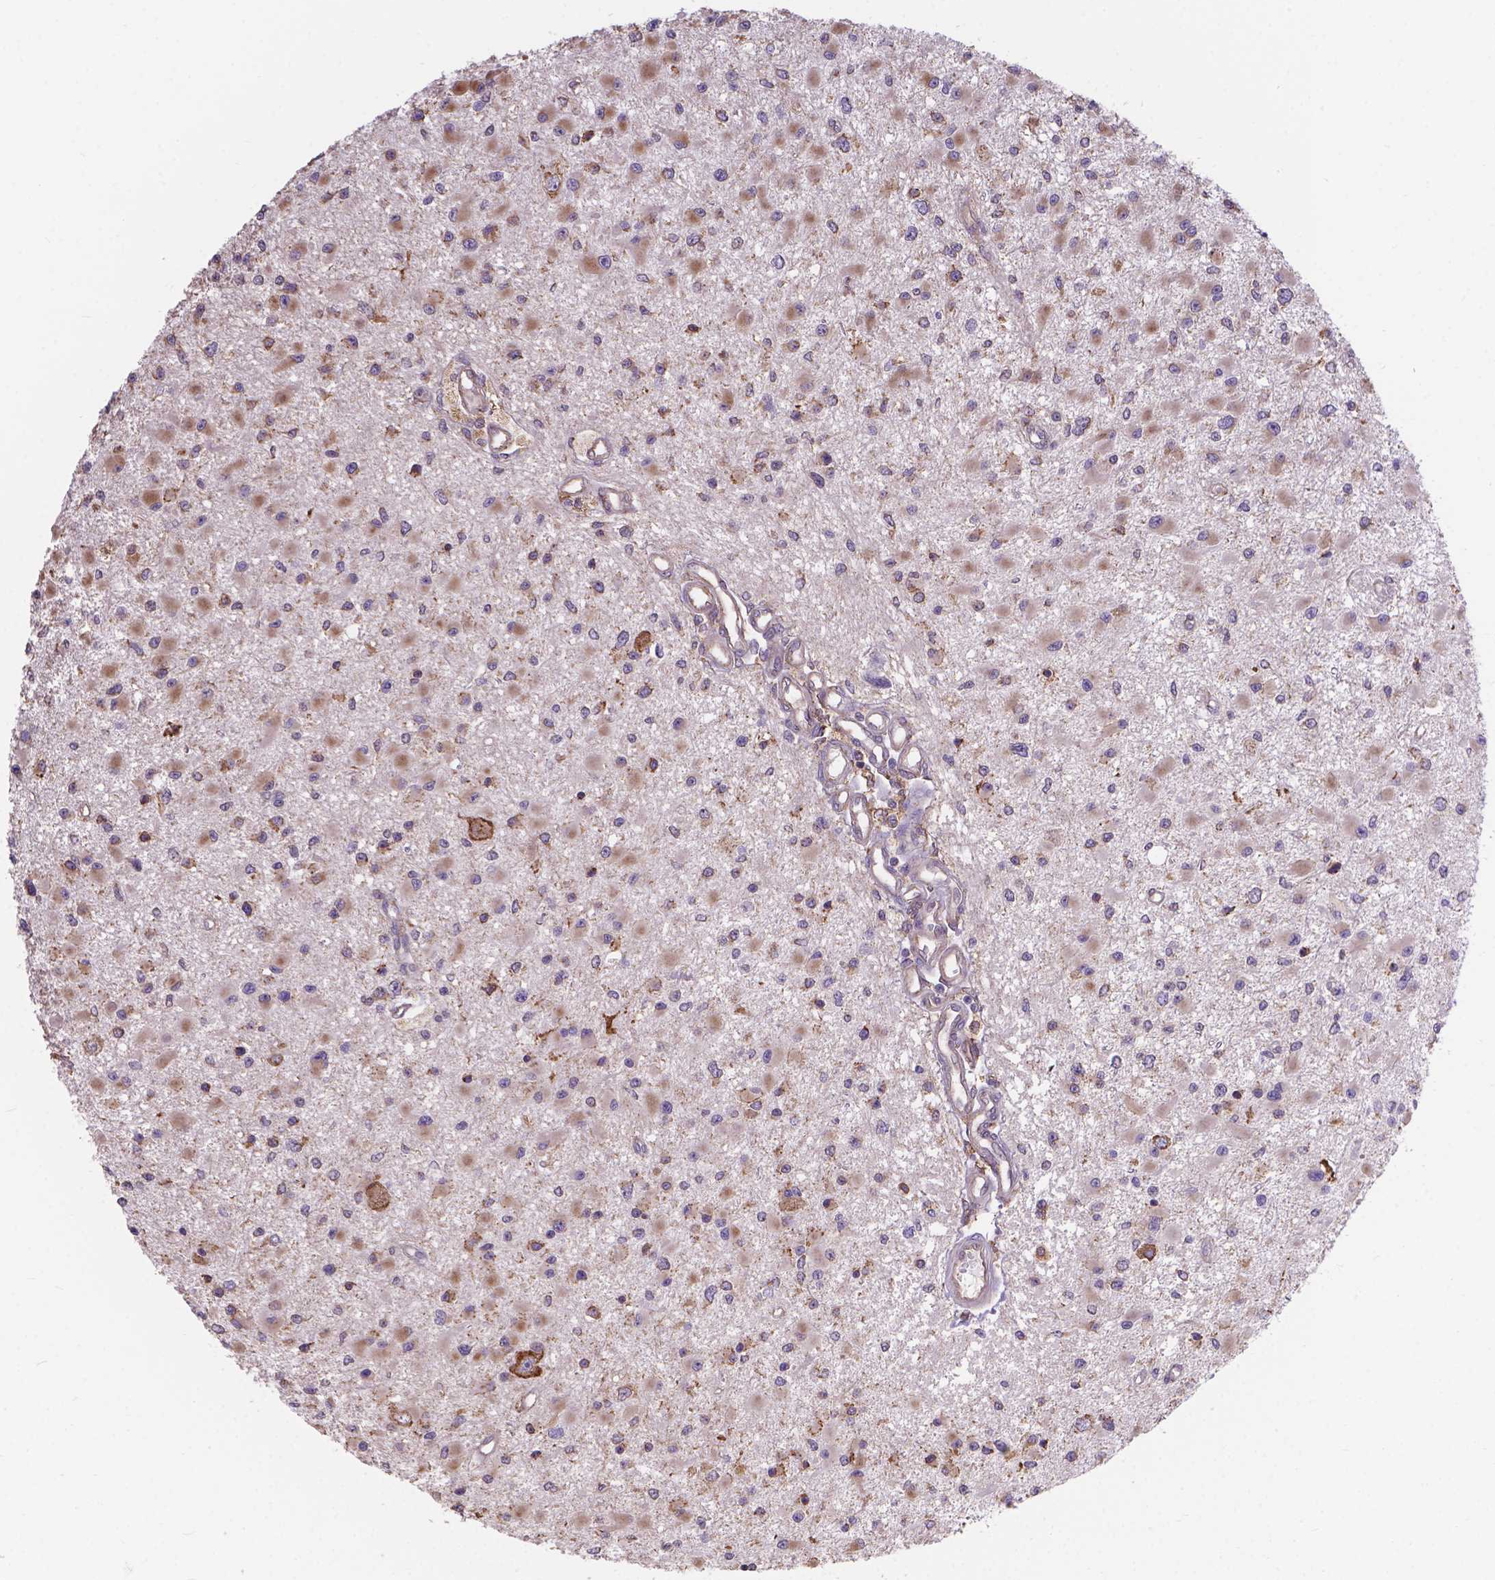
{"staining": {"intensity": "weak", "quantity": "25%-75%", "location": "cytoplasmic/membranous"}, "tissue": "glioma", "cell_type": "Tumor cells", "image_type": "cancer", "snomed": [{"axis": "morphology", "description": "Glioma, malignant, High grade"}, {"axis": "topography", "description": "Brain"}], "caption": "Protein staining by immunohistochemistry shows weak cytoplasmic/membranous expression in approximately 25%-75% of tumor cells in glioma.", "gene": "IPO11", "patient": {"sex": "male", "age": 54}}